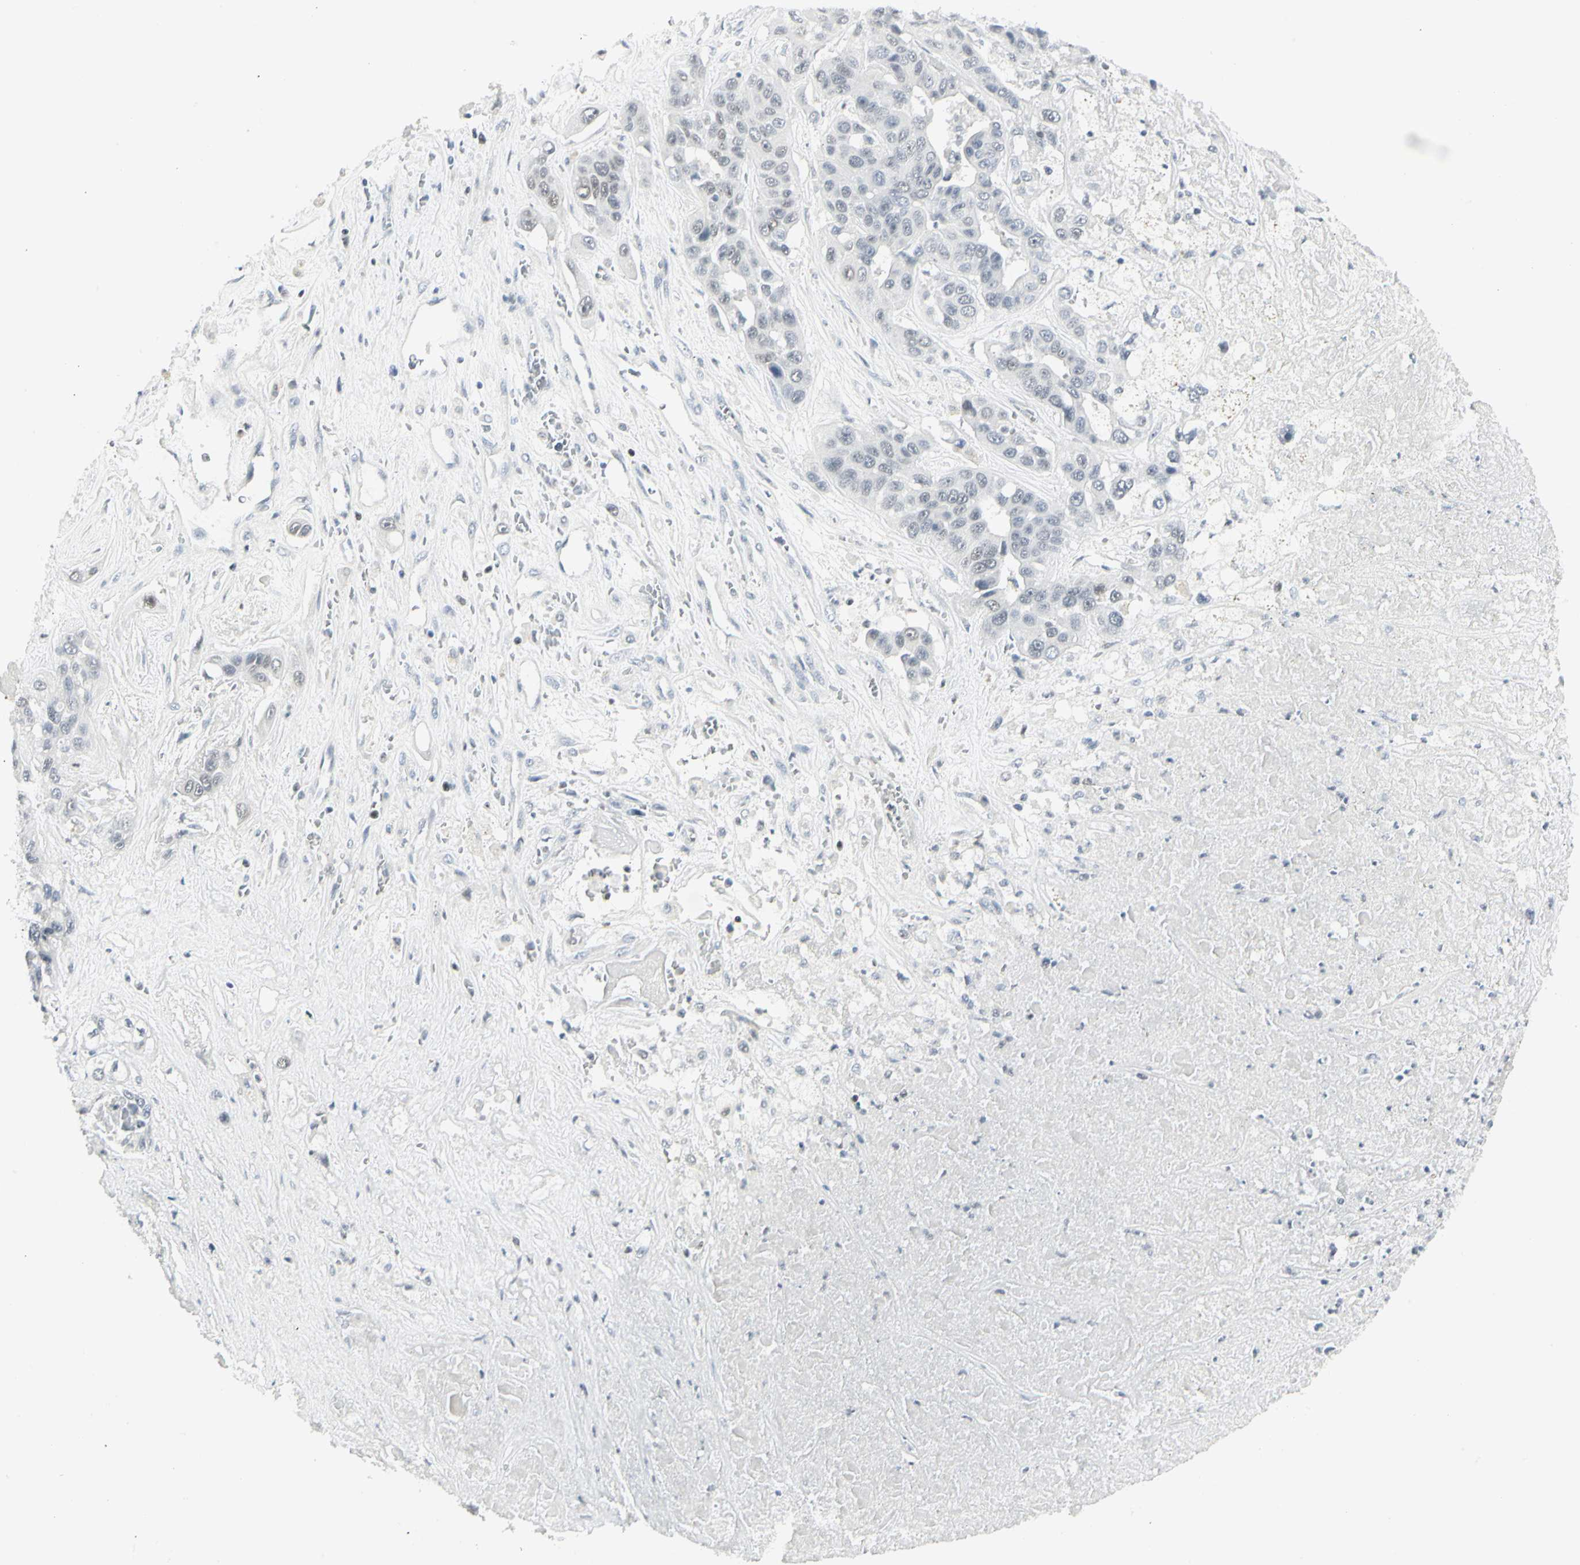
{"staining": {"intensity": "negative", "quantity": "none", "location": "none"}, "tissue": "liver cancer", "cell_type": "Tumor cells", "image_type": "cancer", "snomed": [{"axis": "morphology", "description": "Cholangiocarcinoma"}, {"axis": "topography", "description": "Liver"}], "caption": "Immunohistochemistry image of neoplastic tissue: human cholangiocarcinoma (liver) stained with DAB displays no significant protein staining in tumor cells.", "gene": "ZBTB7B", "patient": {"sex": "female", "age": 52}}